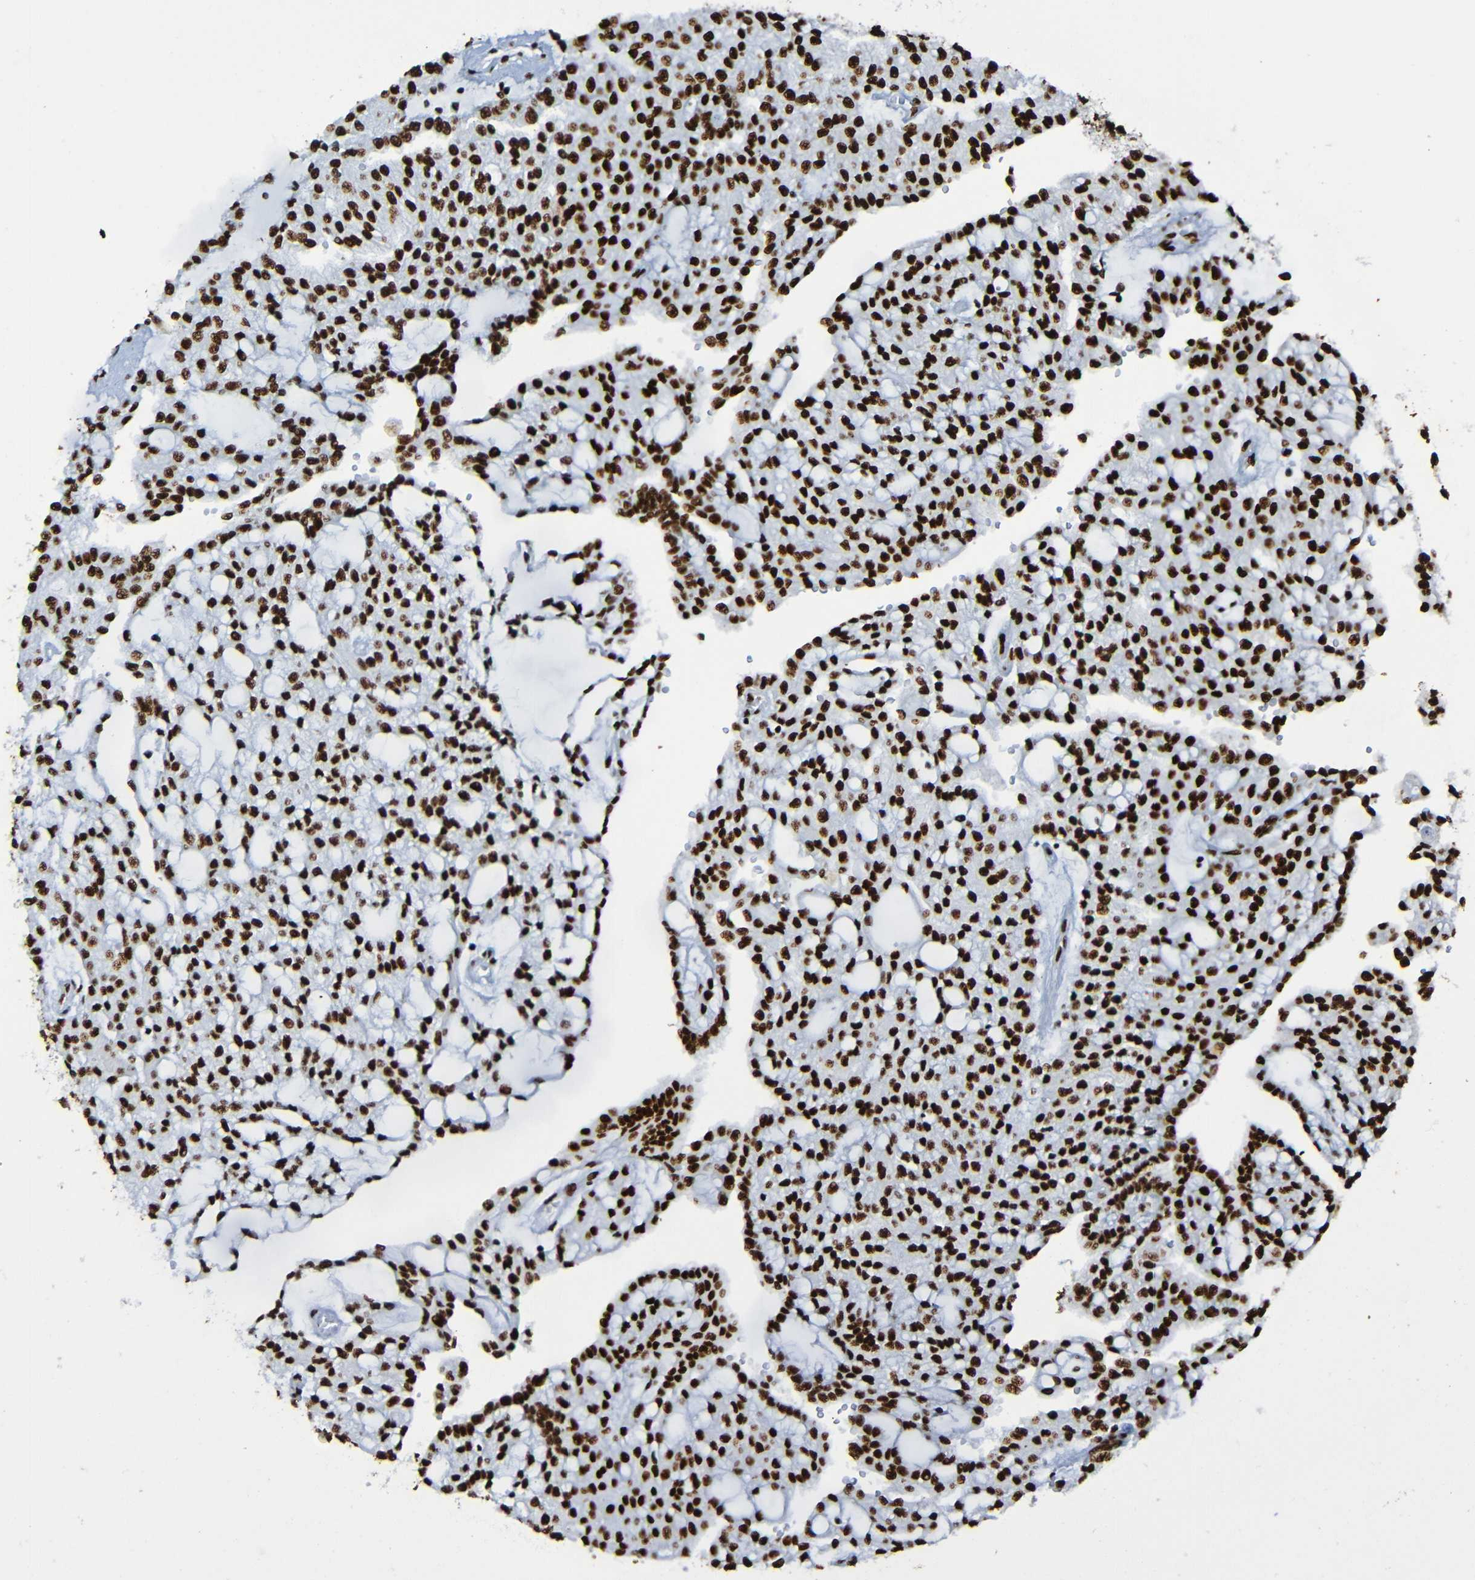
{"staining": {"intensity": "strong", "quantity": ">75%", "location": "nuclear"}, "tissue": "renal cancer", "cell_type": "Tumor cells", "image_type": "cancer", "snomed": [{"axis": "morphology", "description": "Adenocarcinoma, NOS"}, {"axis": "topography", "description": "Kidney"}], "caption": "Immunohistochemical staining of human renal cancer (adenocarcinoma) shows high levels of strong nuclear staining in approximately >75% of tumor cells. (Stains: DAB (3,3'-diaminobenzidine) in brown, nuclei in blue, Microscopy: brightfield microscopy at high magnification).", "gene": "SRSF3", "patient": {"sex": "male", "age": 63}}